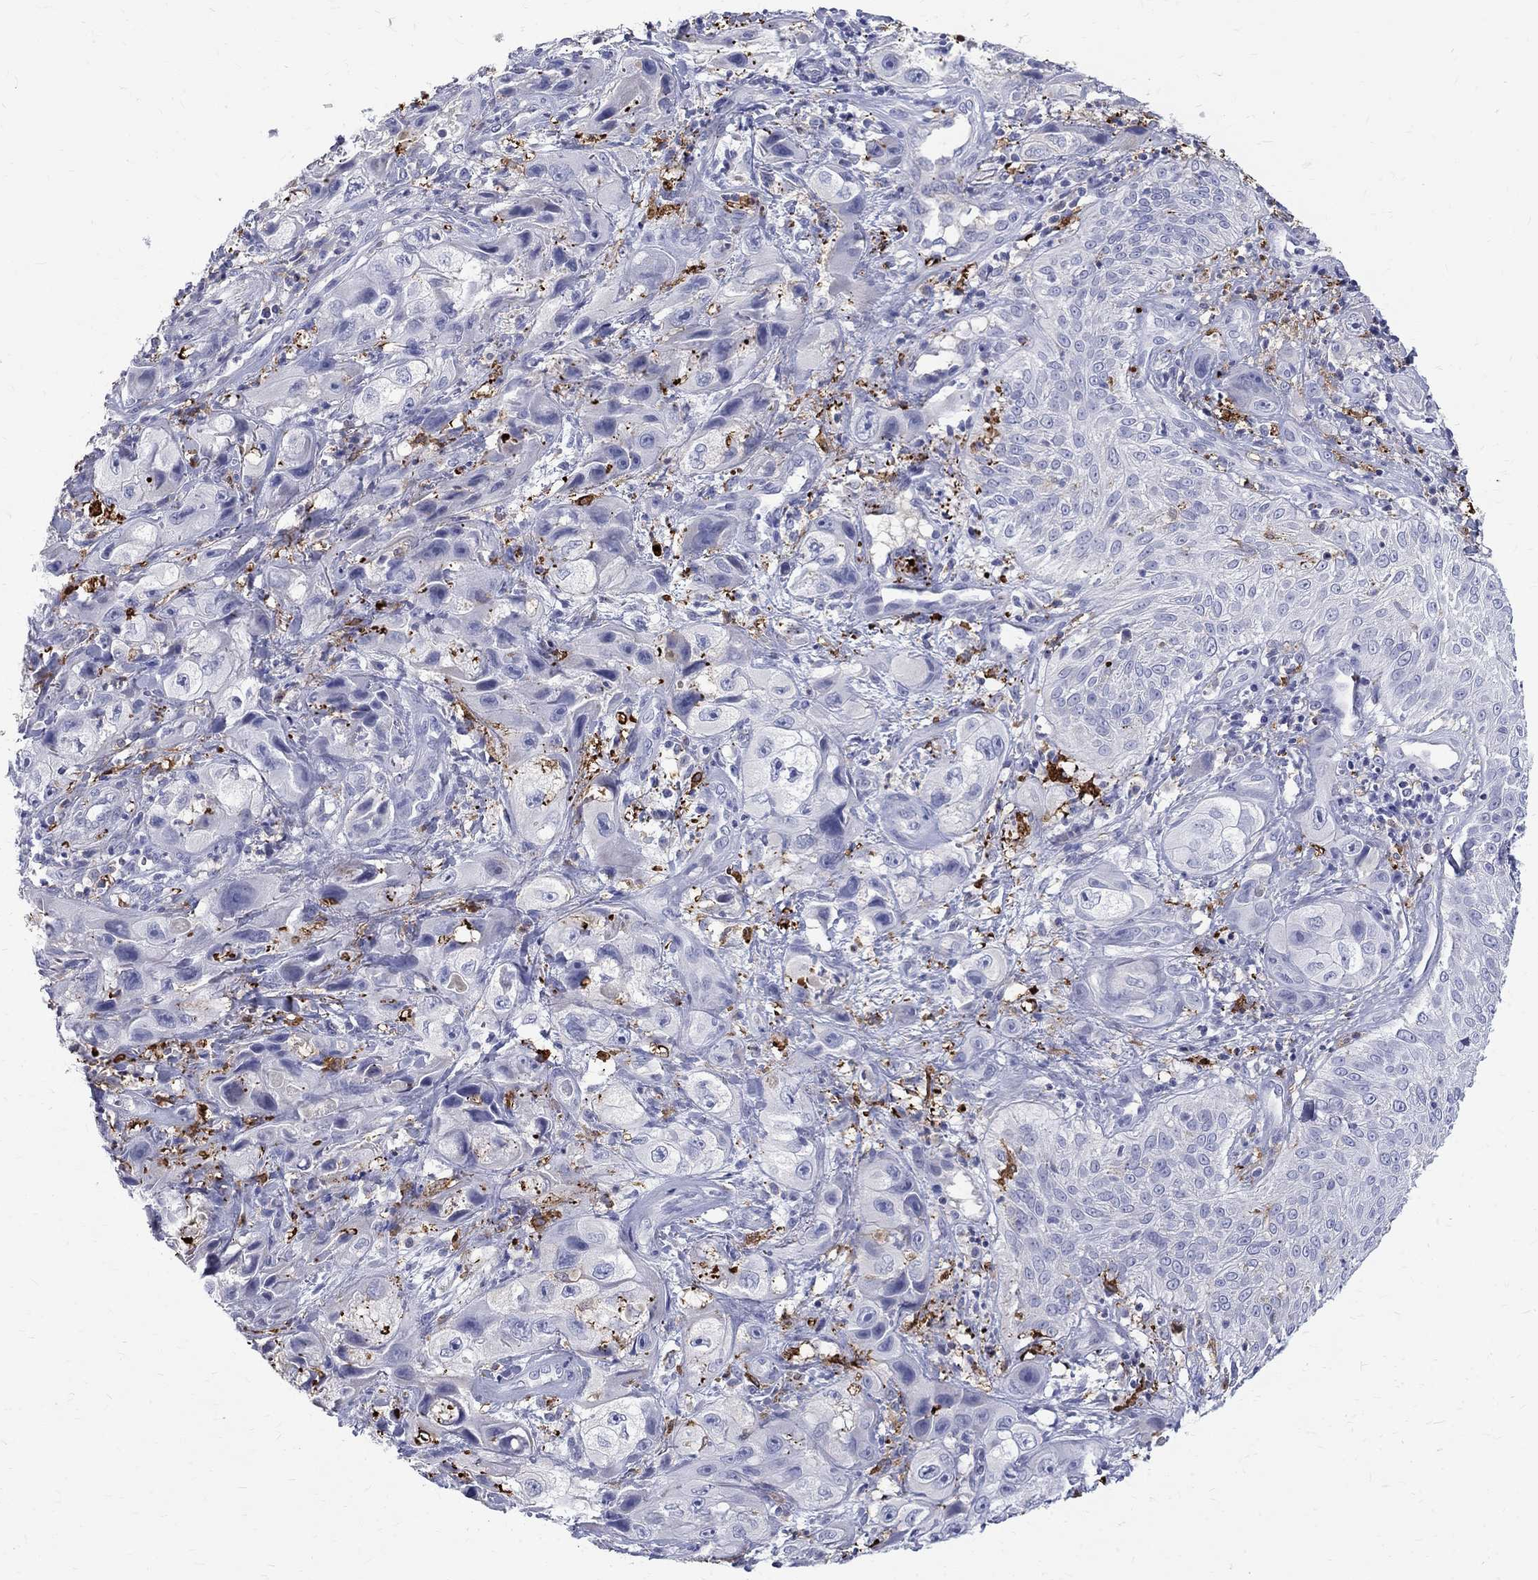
{"staining": {"intensity": "negative", "quantity": "none", "location": "none"}, "tissue": "skin cancer", "cell_type": "Tumor cells", "image_type": "cancer", "snomed": [{"axis": "morphology", "description": "Squamous cell carcinoma, NOS"}, {"axis": "topography", "description": "Skin"}, {"axis": "topography", "description": "Subcutis"}], "caption": "An IHC photomicrograph of squamous cell carcinoma (skin) is shown. There is no staining in tumor cells of squamous cell carcinoma (skin).", "gene": "AGER", "patient": {"sex": "male", "age": 73}}